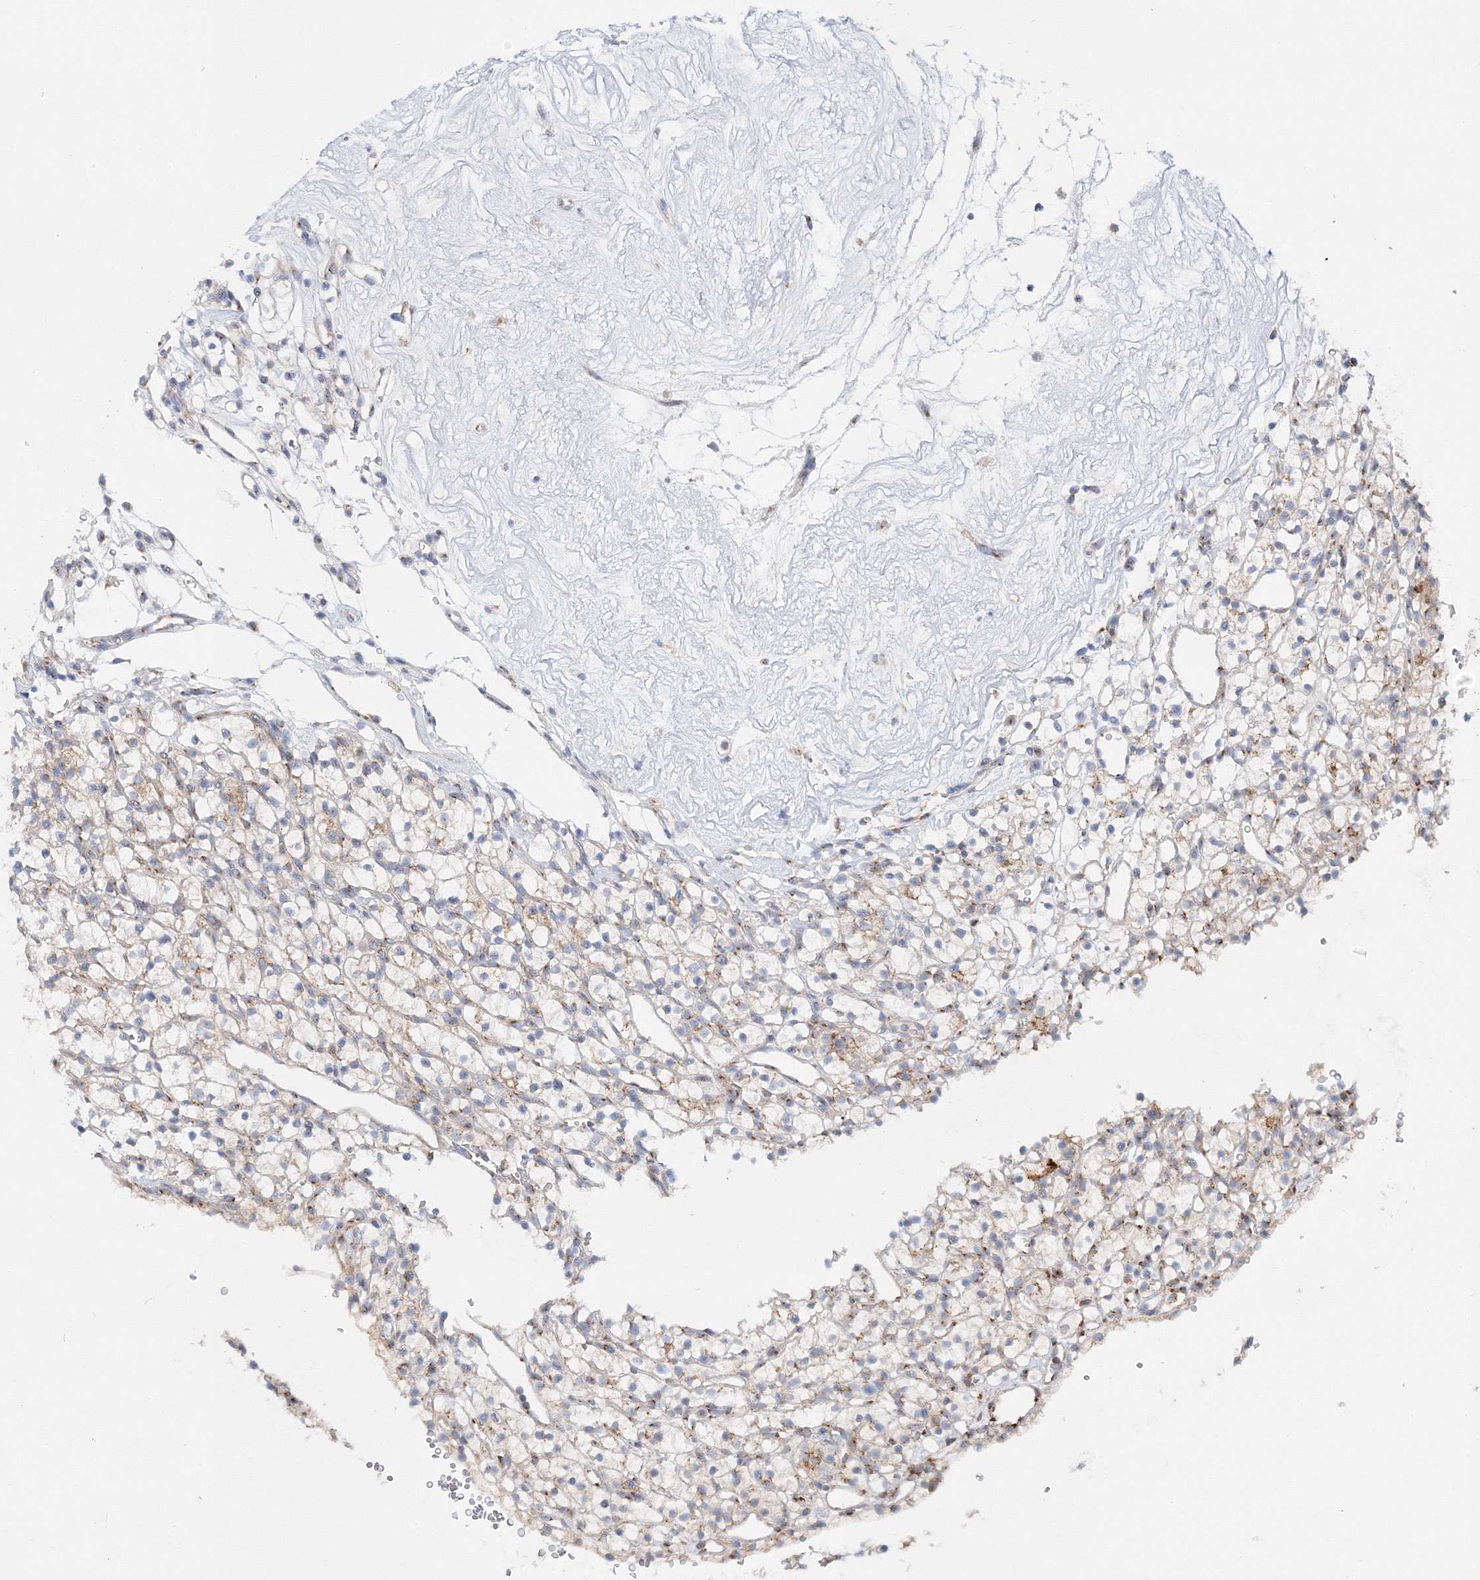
{"staining": {"intensity": "moderate", "quantity": "25%-75%", "location": "cytoplasmic/membranous"}, "tissue": "renal cancer", "cell_type": "Tumor cells", "image_type": "cancer", "snomed": [{"axis": "morphology", "description": "Adenocarcinoma, NOS"}, {"axis": "topography", "description": "Kidney"}], "caption": "Renal cancer (adenocarcinoma) tissue reveals moderate cytoplasmic/membranous expression in approximately 25%-75% of tumor cells, visualized by immunohistochemistry.", "gene": "SEC23IP", "patient": {"sex": "female", "age": 57}}